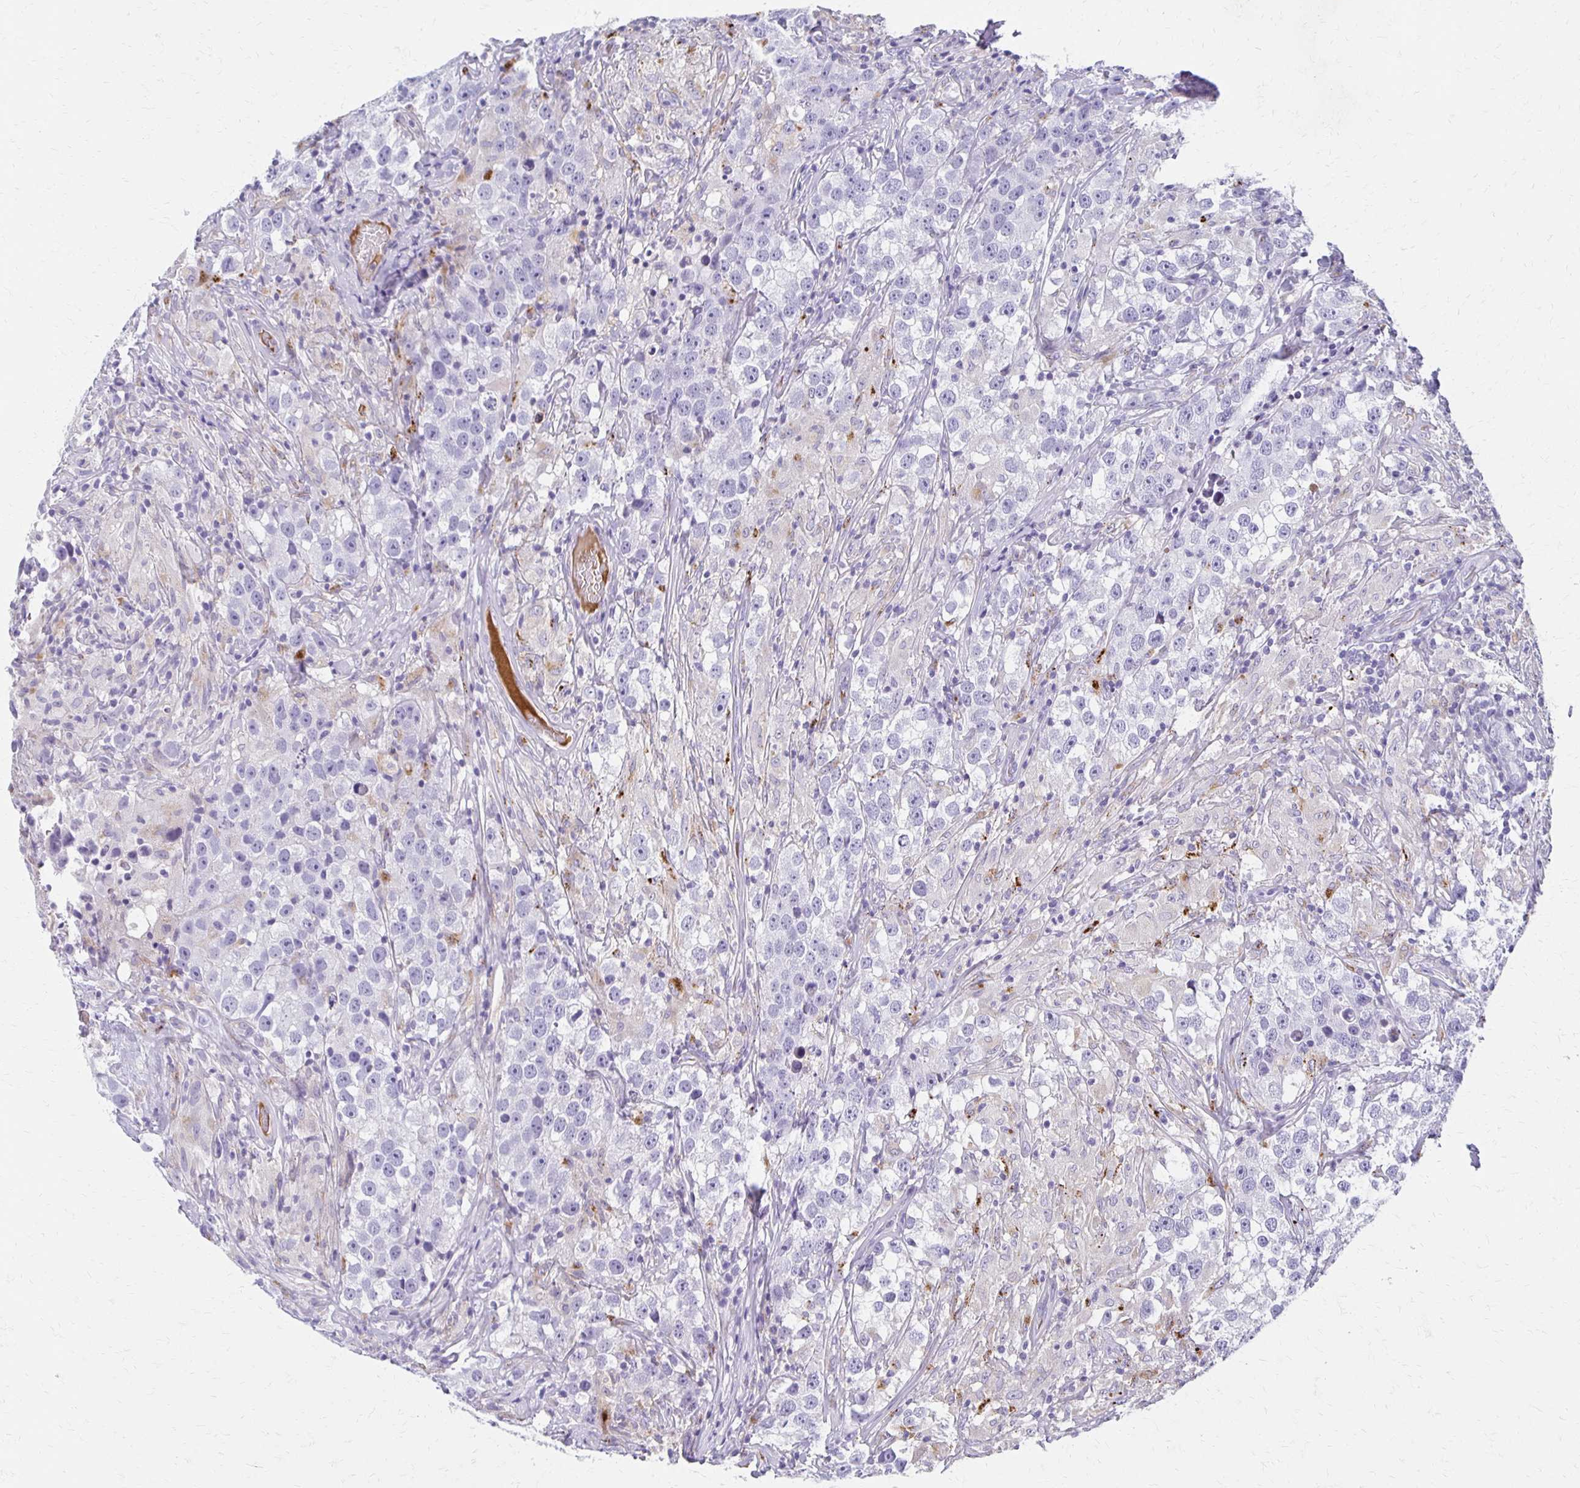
{"staining": {"intensity": "negative", "quantity": "none", "location": "none"}, "tissue": "testis cancer", "cell_type": "Tumor cells", "image_type": "cancer", "snomed": [{"axis": "morphology", "description": "Seminoma, NOS"}, {"axis": "topography", "description": "Testis"}], "caption": "The image demonstrates no significant expression in tumor cells of testis seminoma.", "gene": "BBS12", "patient": {"sex": "male", "age": 46}}